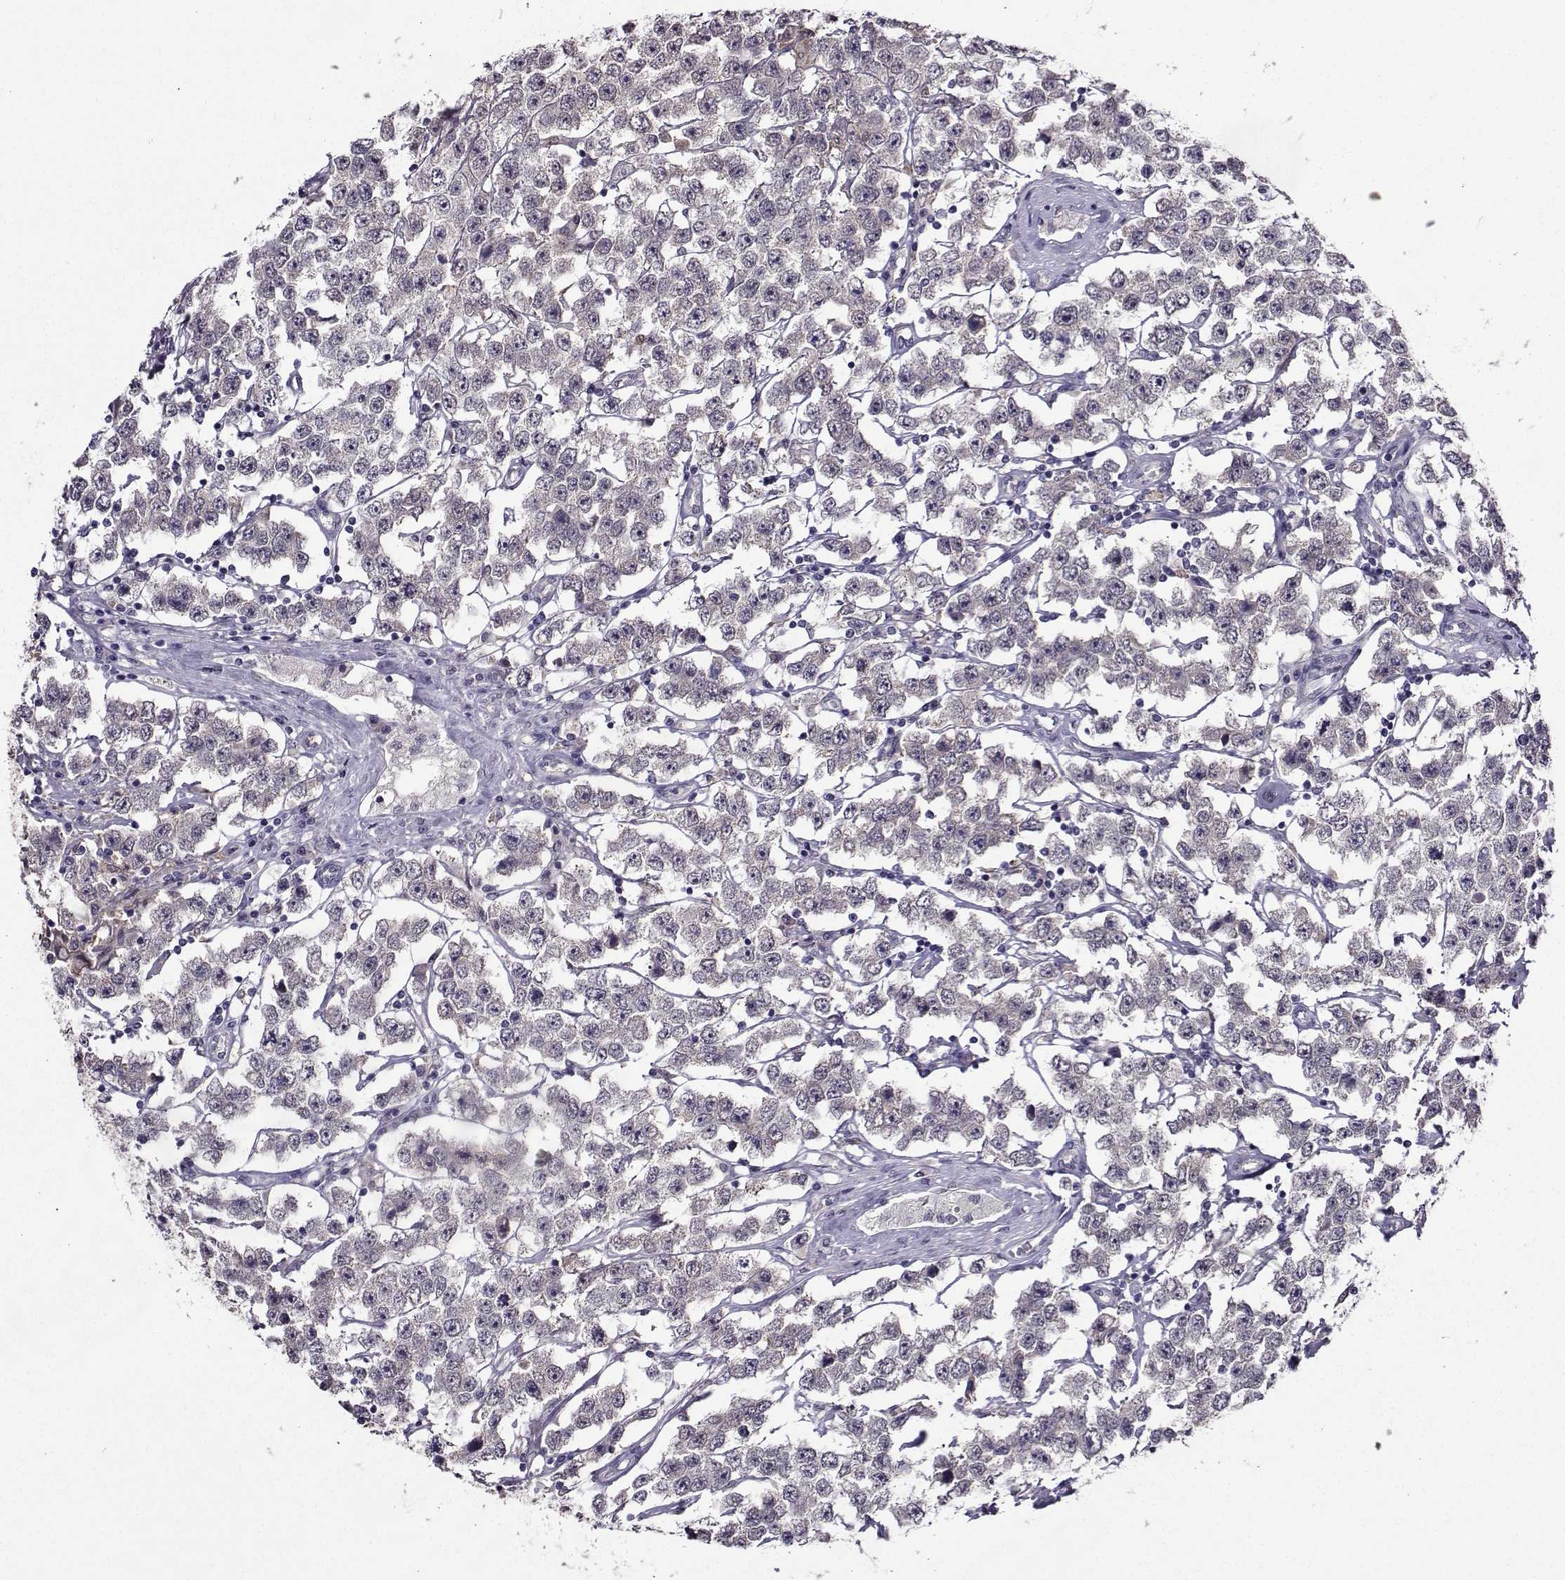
{"staining": {"intensity": "weak", "quantity": "25%-75%", "location": "cytoplasmic/membranous"}, "tissue": "testis cancer", "cell_type": "Tumor cells", "image_type": "cancer", "snomed": [{"axis": "morphology", "description": "Seminoma, NOS"}, {"axis": "topography", "description": "Testis"}], "caption": "The image displays a brown stain indicating the presence of a protein in the cytoplasmic/membranous of tumor cells in testis seminoma.", "gene": "DDX20", "patient": {"sex": "male", "age": 52}}